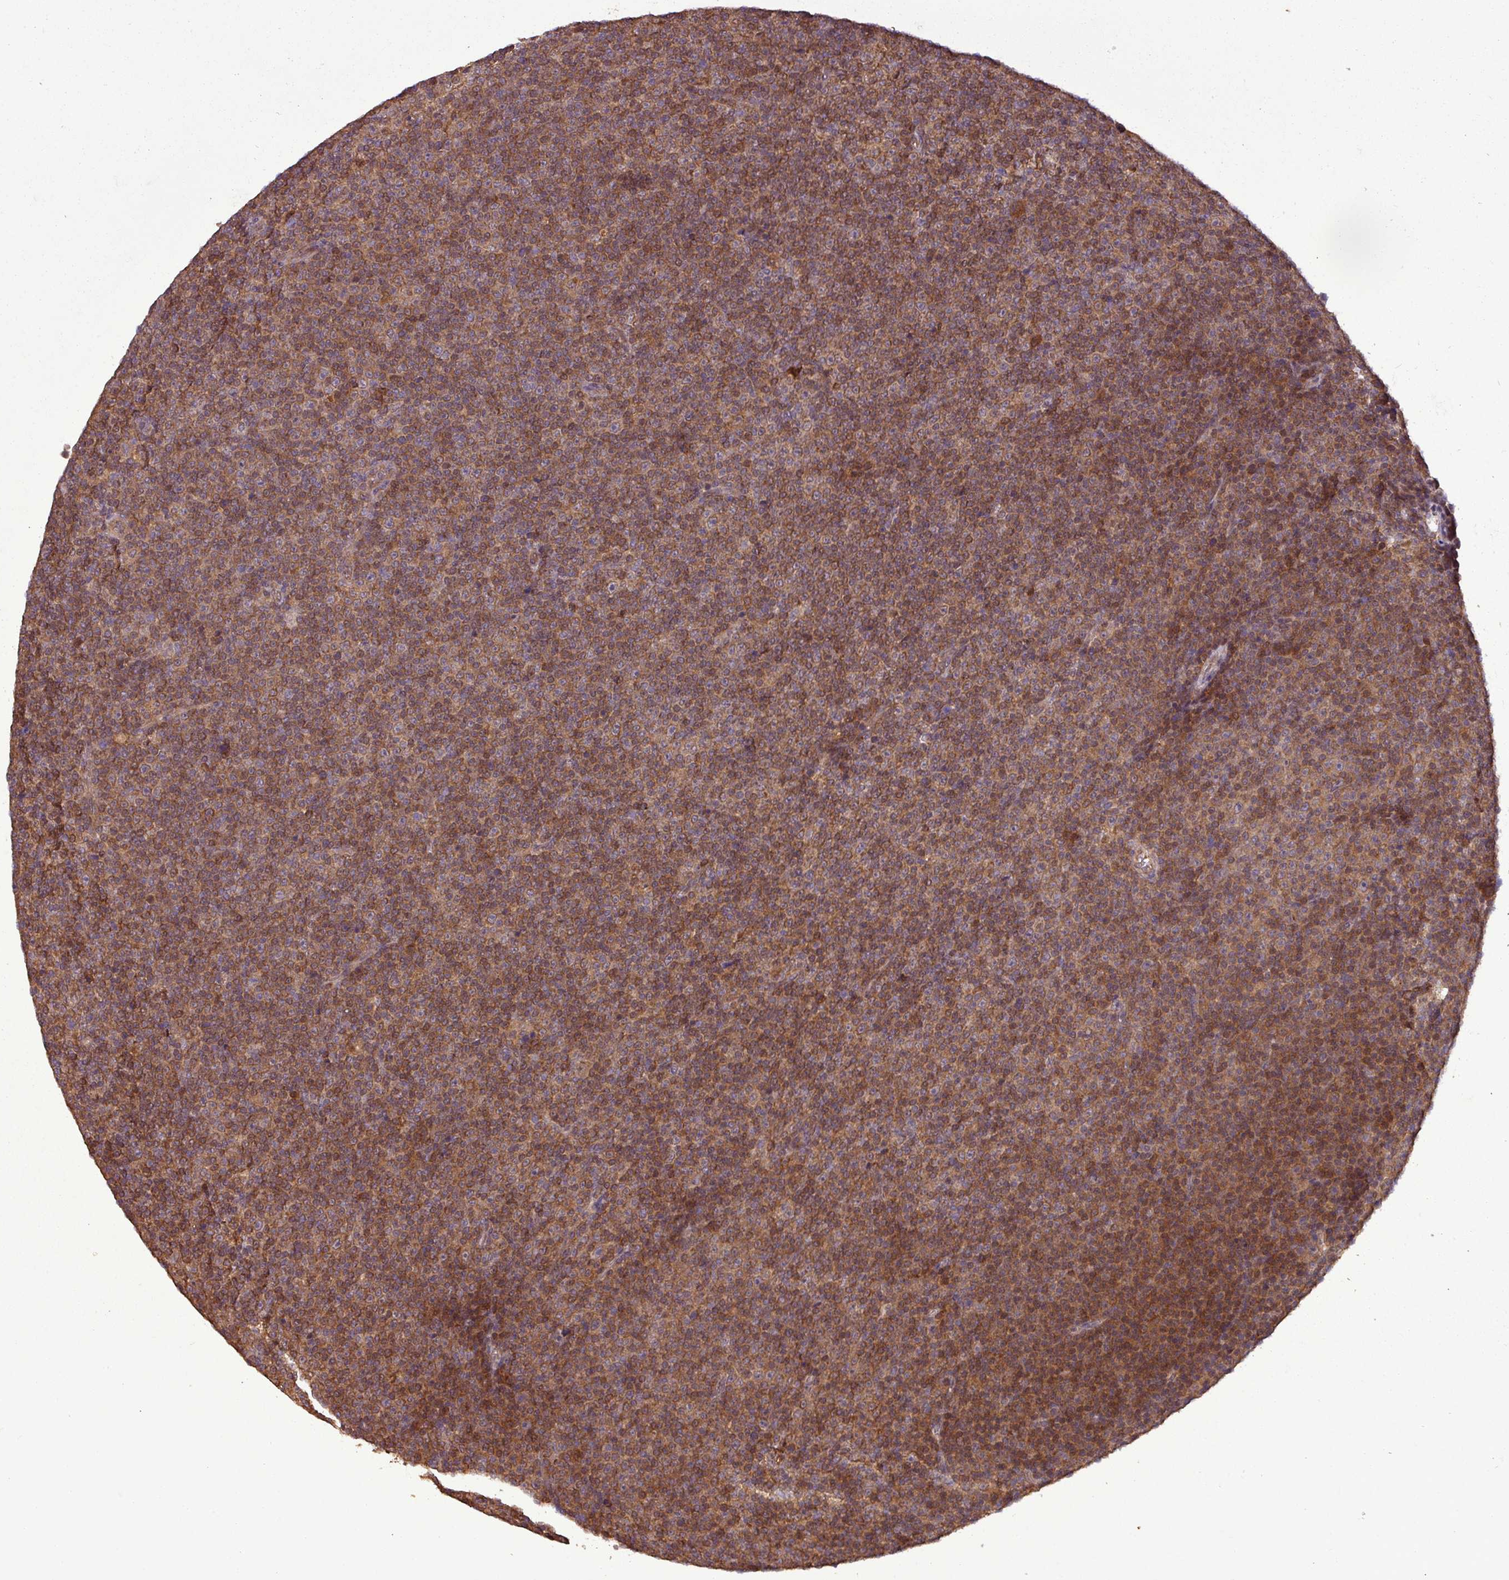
{"staining": {"intensity": "moderate", "quantity": ">75%", "location": "cytoplasmic/membranous,nuclear"}, "tissue": "lymphoma", "cell_type": "Tumor cells", "image_type": "cancer", "snomed": [{"axis": "morphology", "description": "Malignant lymphoma, non-Hodgkin's type, Low grade"}, {"axis": "topography", "description": "Lymph node"}], "caption": "Moderate cytoplasmic/membranous and nuclear positivity is appreciated in about >75% of tumor cells in low-grade malignant lymphoma, non-Hodgkin's type.", "gene": "NT5C3A", "patient": {"sex": "female", "age": 67}}